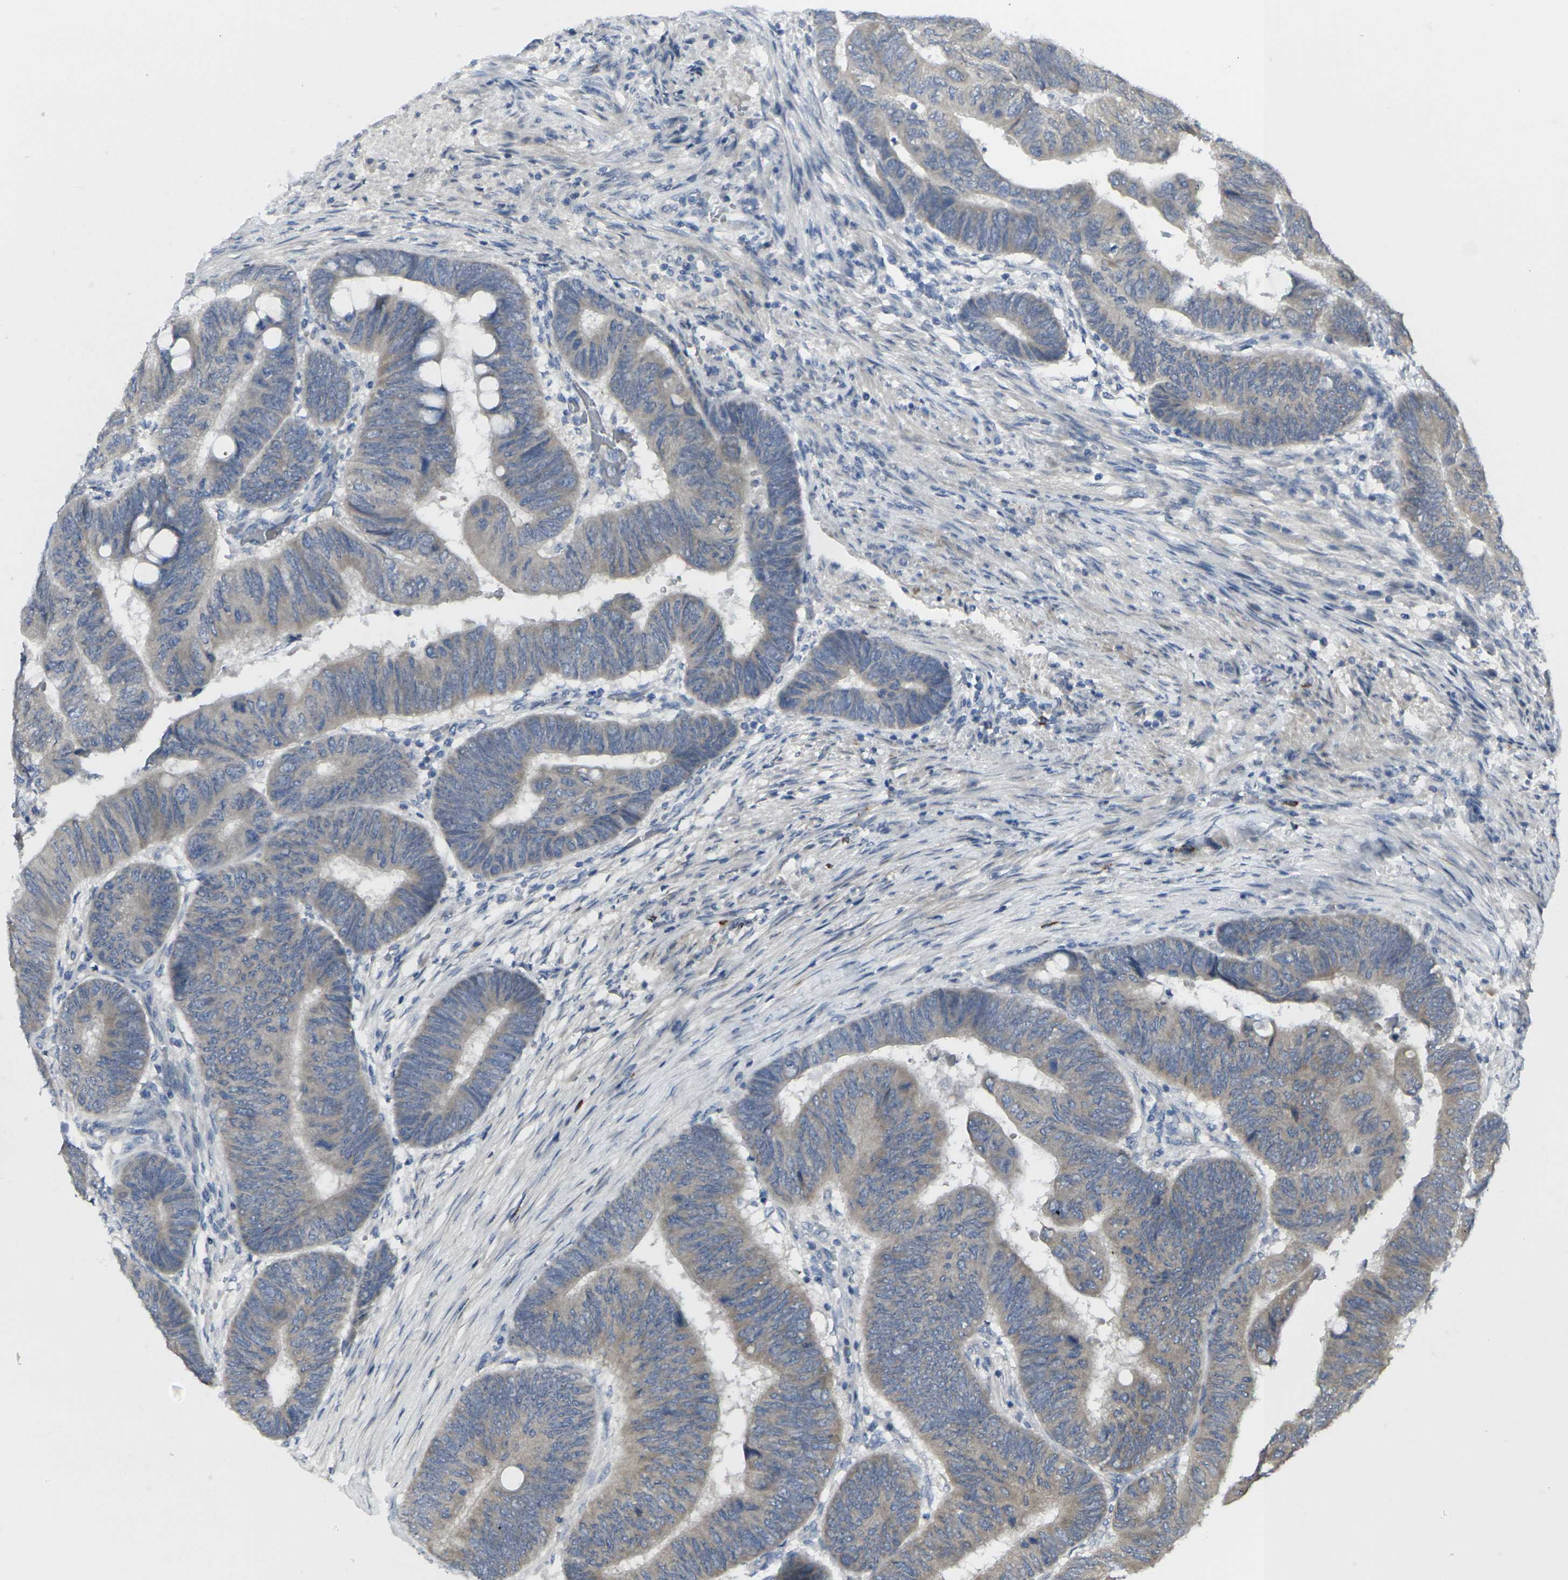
{"staining": {"intensity": "weak", "quantity": ">75%", "location": "cytoplasmic/membranous"}, "tissue": "colorectal cancer", "cell_type": "Tumor cells", "image_type": "cancer", "snomed": [{"axis": "morphology", "description": "Normal tissue, NOS"}, {"axis": "morphology", "description": "Adenocarcinoma, NOS"}, {"axis": "topography", "description": "Rectum"}, {"axis": "topography", "description": "Peripheral nerve tissue"}], "caption": "Immunohistochemical staining of colorectal adenocarcinoma reveals weak cytoplasmic/membranous protein staining in about >75% of tumor cells. (brown staining indicates protein expression, while blue staining denotes nuclei).", "gene": "CCR10", "patient": {"sex": "male", "age": 92}}